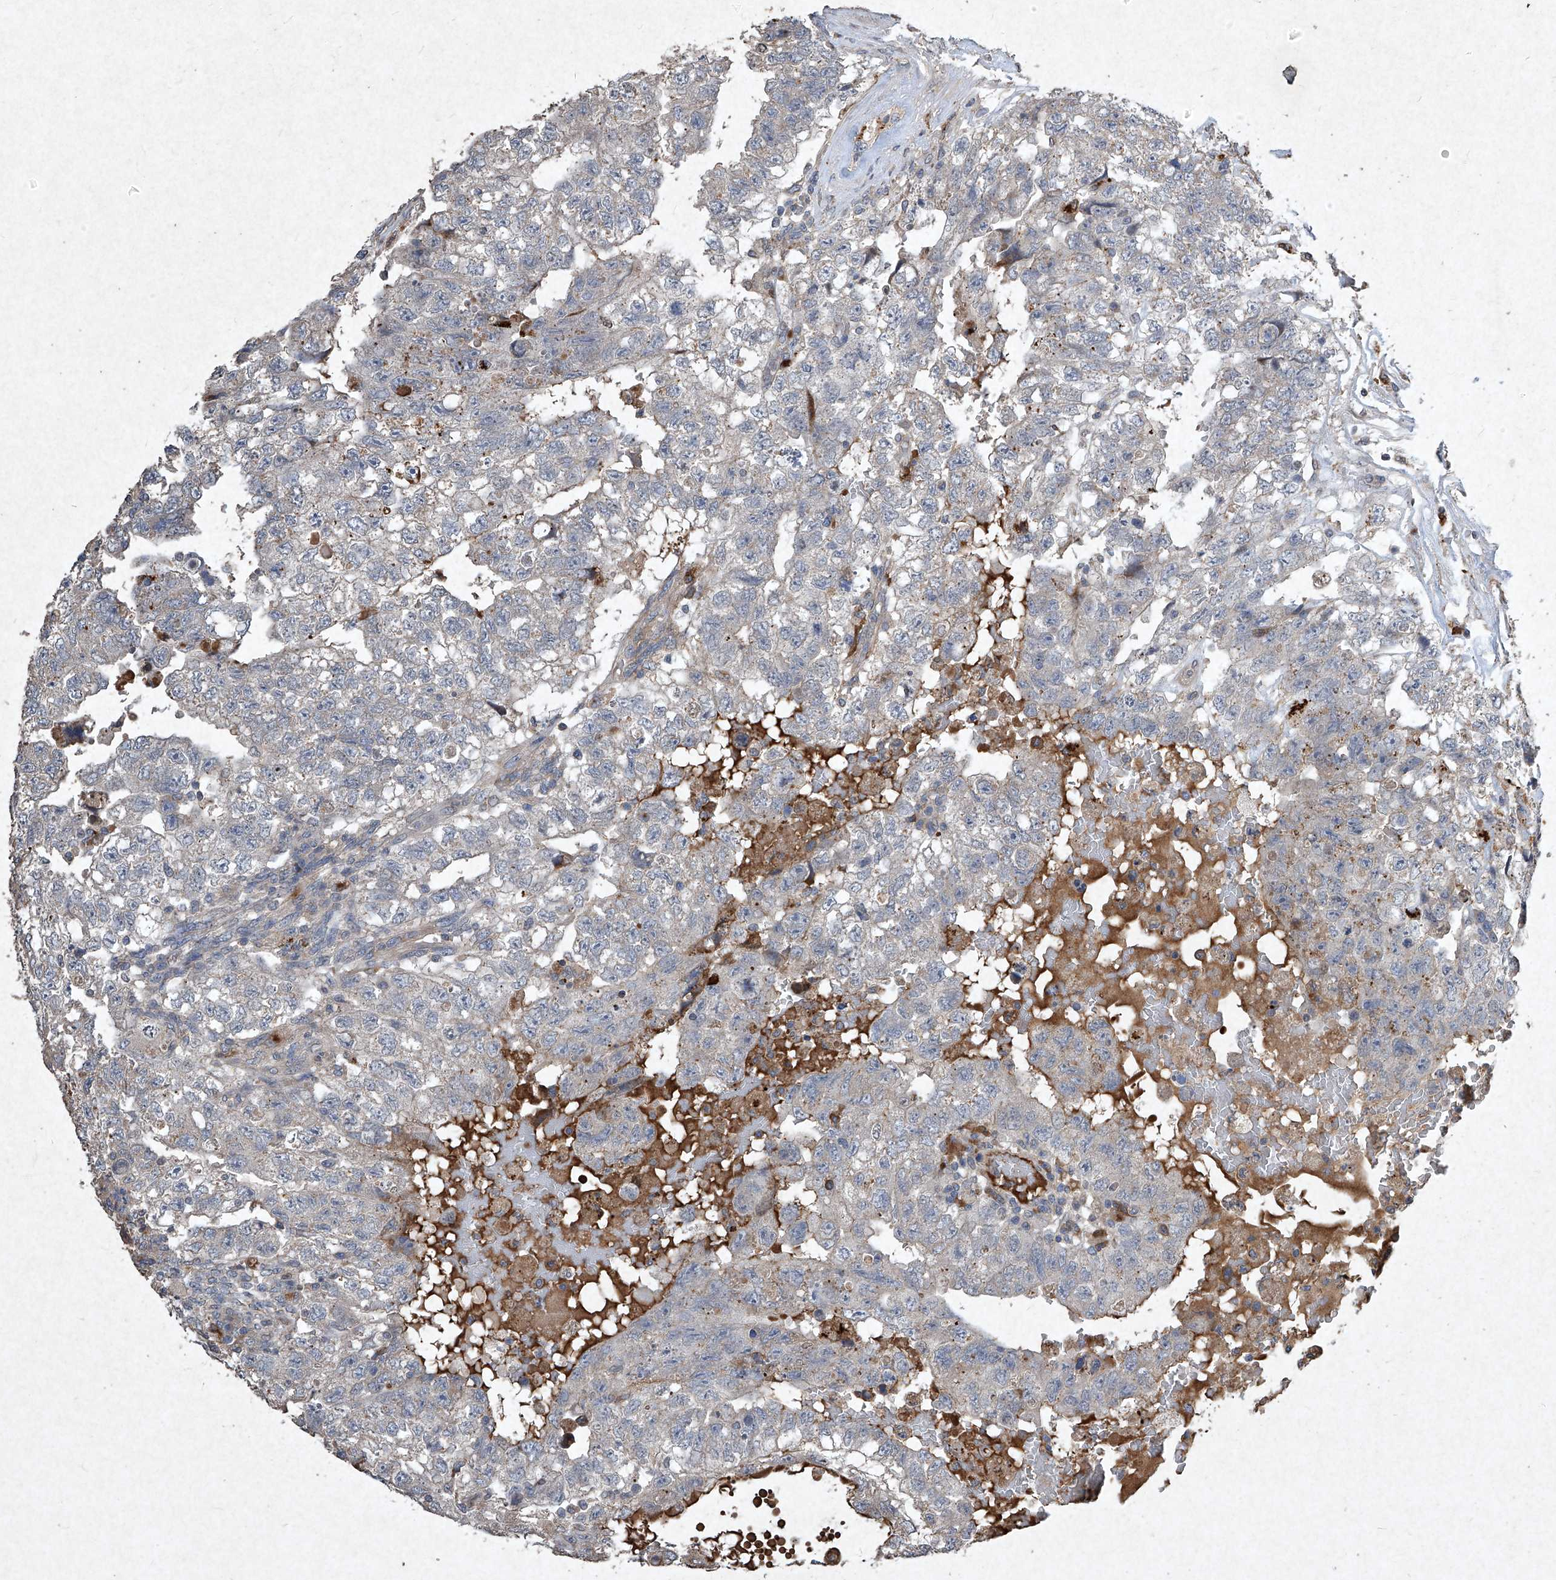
{"staining": {"intensity": "negative", "quantity": "none", "location": "none"}, "tissue": "testis cancer", "cell_type": "Tumor cells", "image_type": "cancer", "snomed": [{"axis": "morphology", "description": "Carcinoma, Embryonal, NOS"}, {"axis": "topography", "description": "Testis"}], "caption": "Embryonal carcinoma (testis) stained for a protein using immunohistochemistry (IHC) displays no staining tumor cells.", "gene": "MED16", "patient": {"sex": "male", "age": 36}}